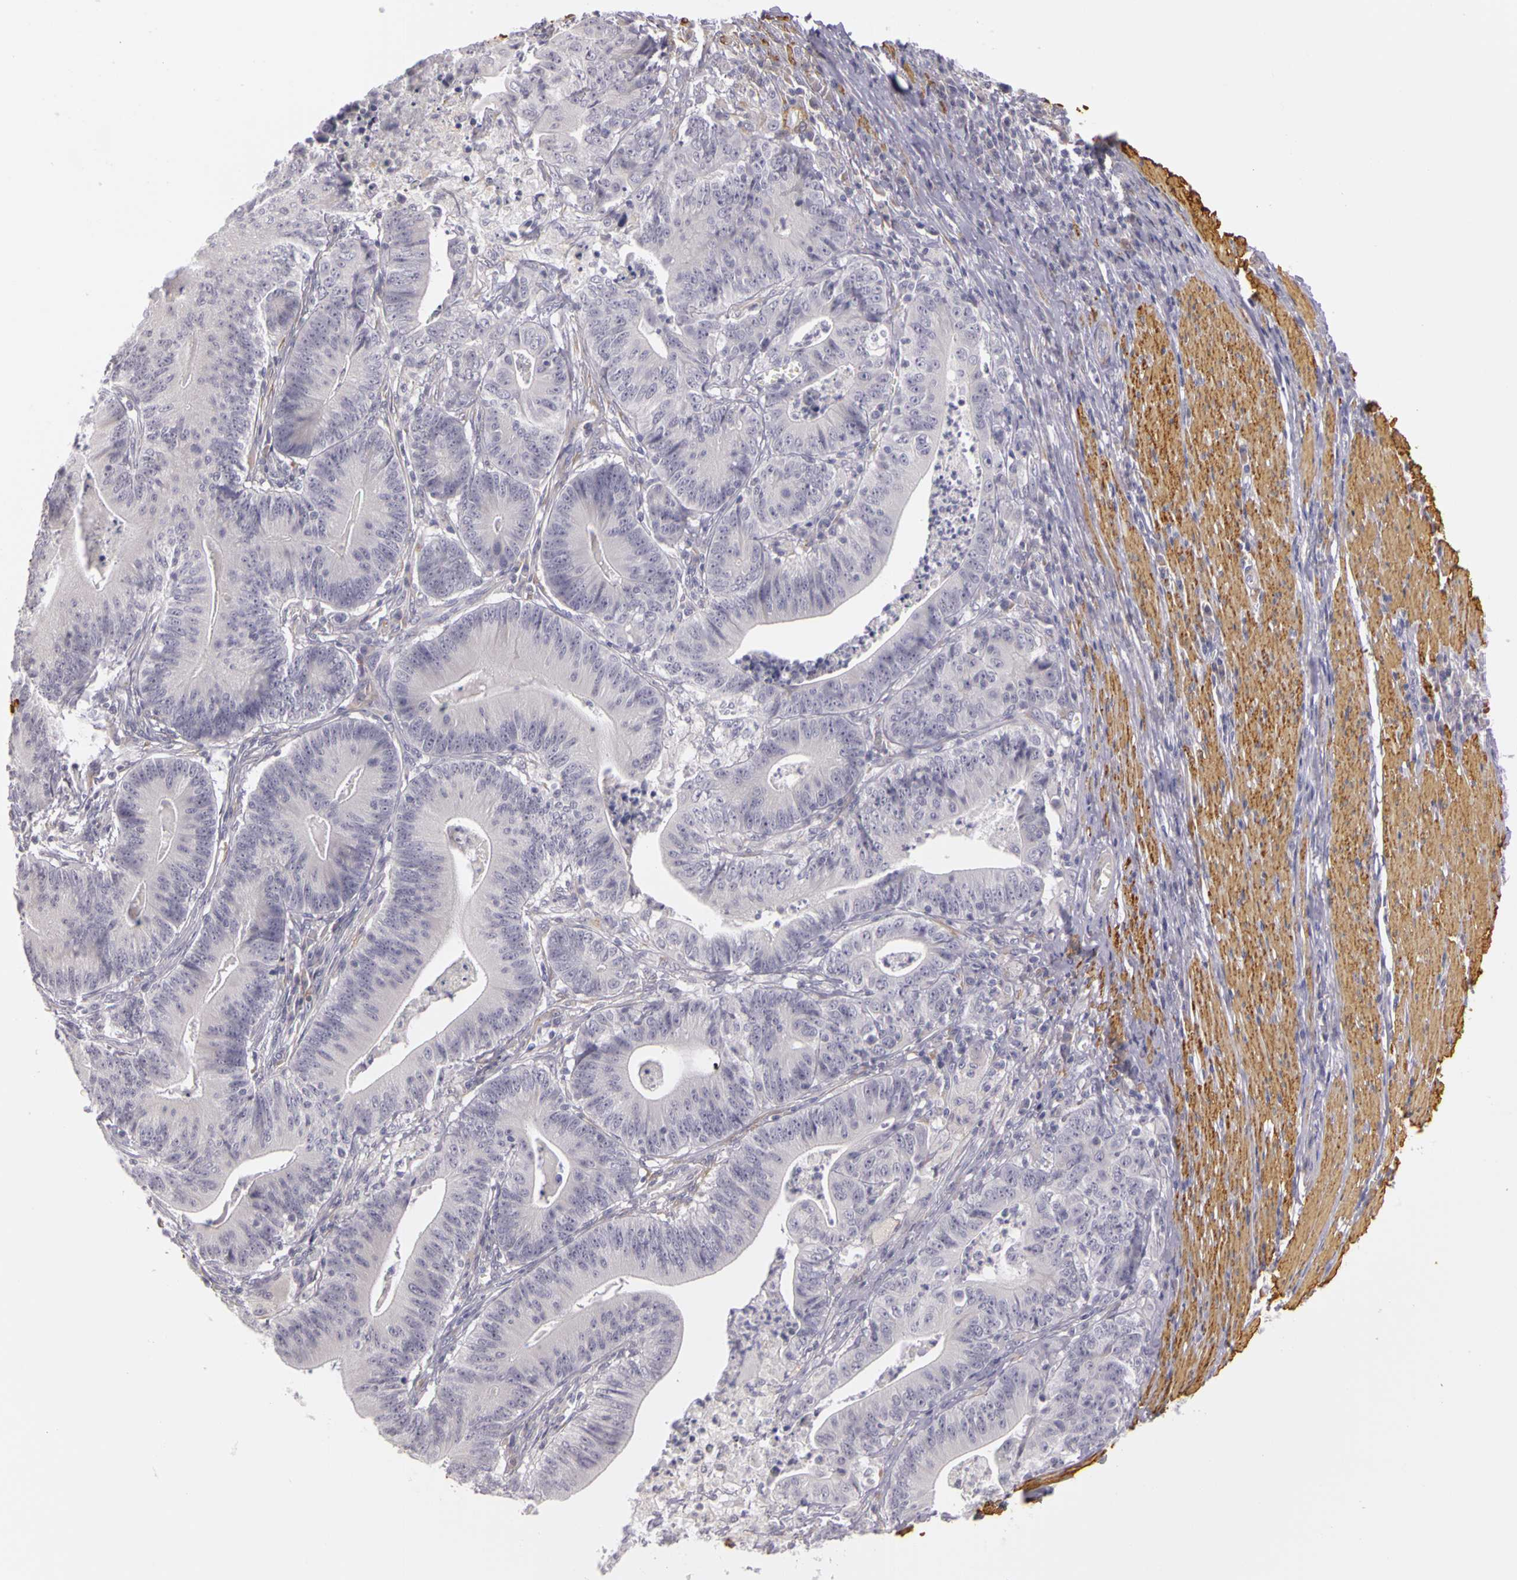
{"staining": {"intensity": "negative", "quantity": "none", "location": "none"}, "tissue": "stomach cancer", "cell_type": "Tumor cells", "image_type": "cancer", "snomed": [{"axis": "morphology", "description": "Adenocarcinoma, NOS"}, {"axis": "topography", "description": "Stomach, lower"}], "caption": "IHC photomicrograph of human stomach cancer (adenocarcinoma) stained for a protein (brown), which exhibits no positivity in tumor cells. The staining was performed using DAB to visualize the protein expression in brown, while the nuclei were stained in blue with hematoxylin (Magnification: 20x).", "gene": "CNTN2", "patient": {"sex": "female", "age": 86}}